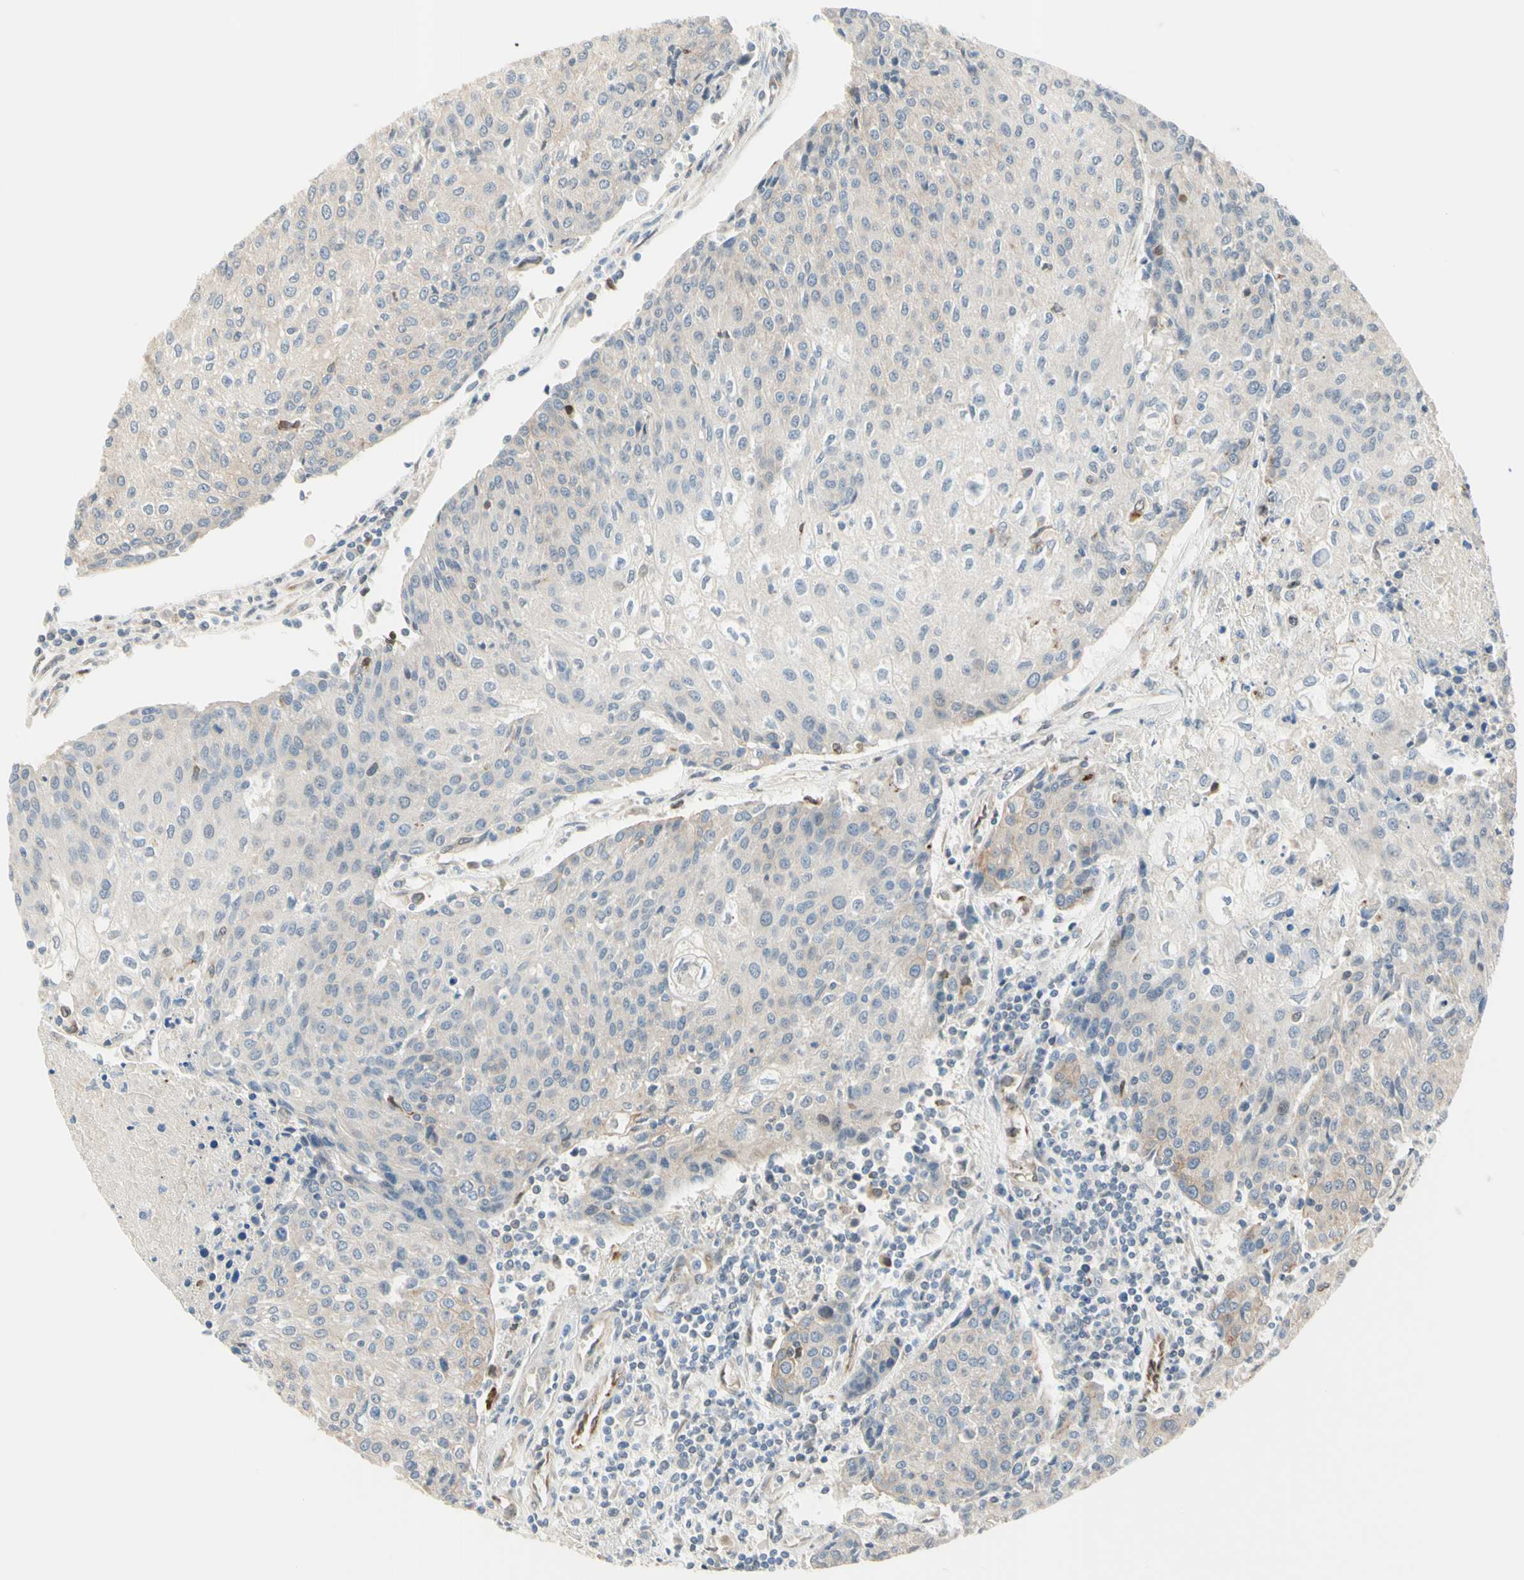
{"staining": {"intensity": "weak", "quantity": "25%-75%", "location": "cytoplasmic/membranous"}, "tissue": "urothelial cancer", "cell_type": "Tumor cells", "image_type": "cancer", "snomed": [{"axis": "morphology", "description": "Urothelial carcinoma, High grade"}, {"axis": "topography", "description": "Urinary bladder"}], "caption": "Tumor cells reveal low levels of weak cytoplasmic/membranous expression in about 25%-75% of cells in human urothelial carcinoma (high-grade).", "gene": "TRAF2", "patient": {"sex": "female", "age": 85}}